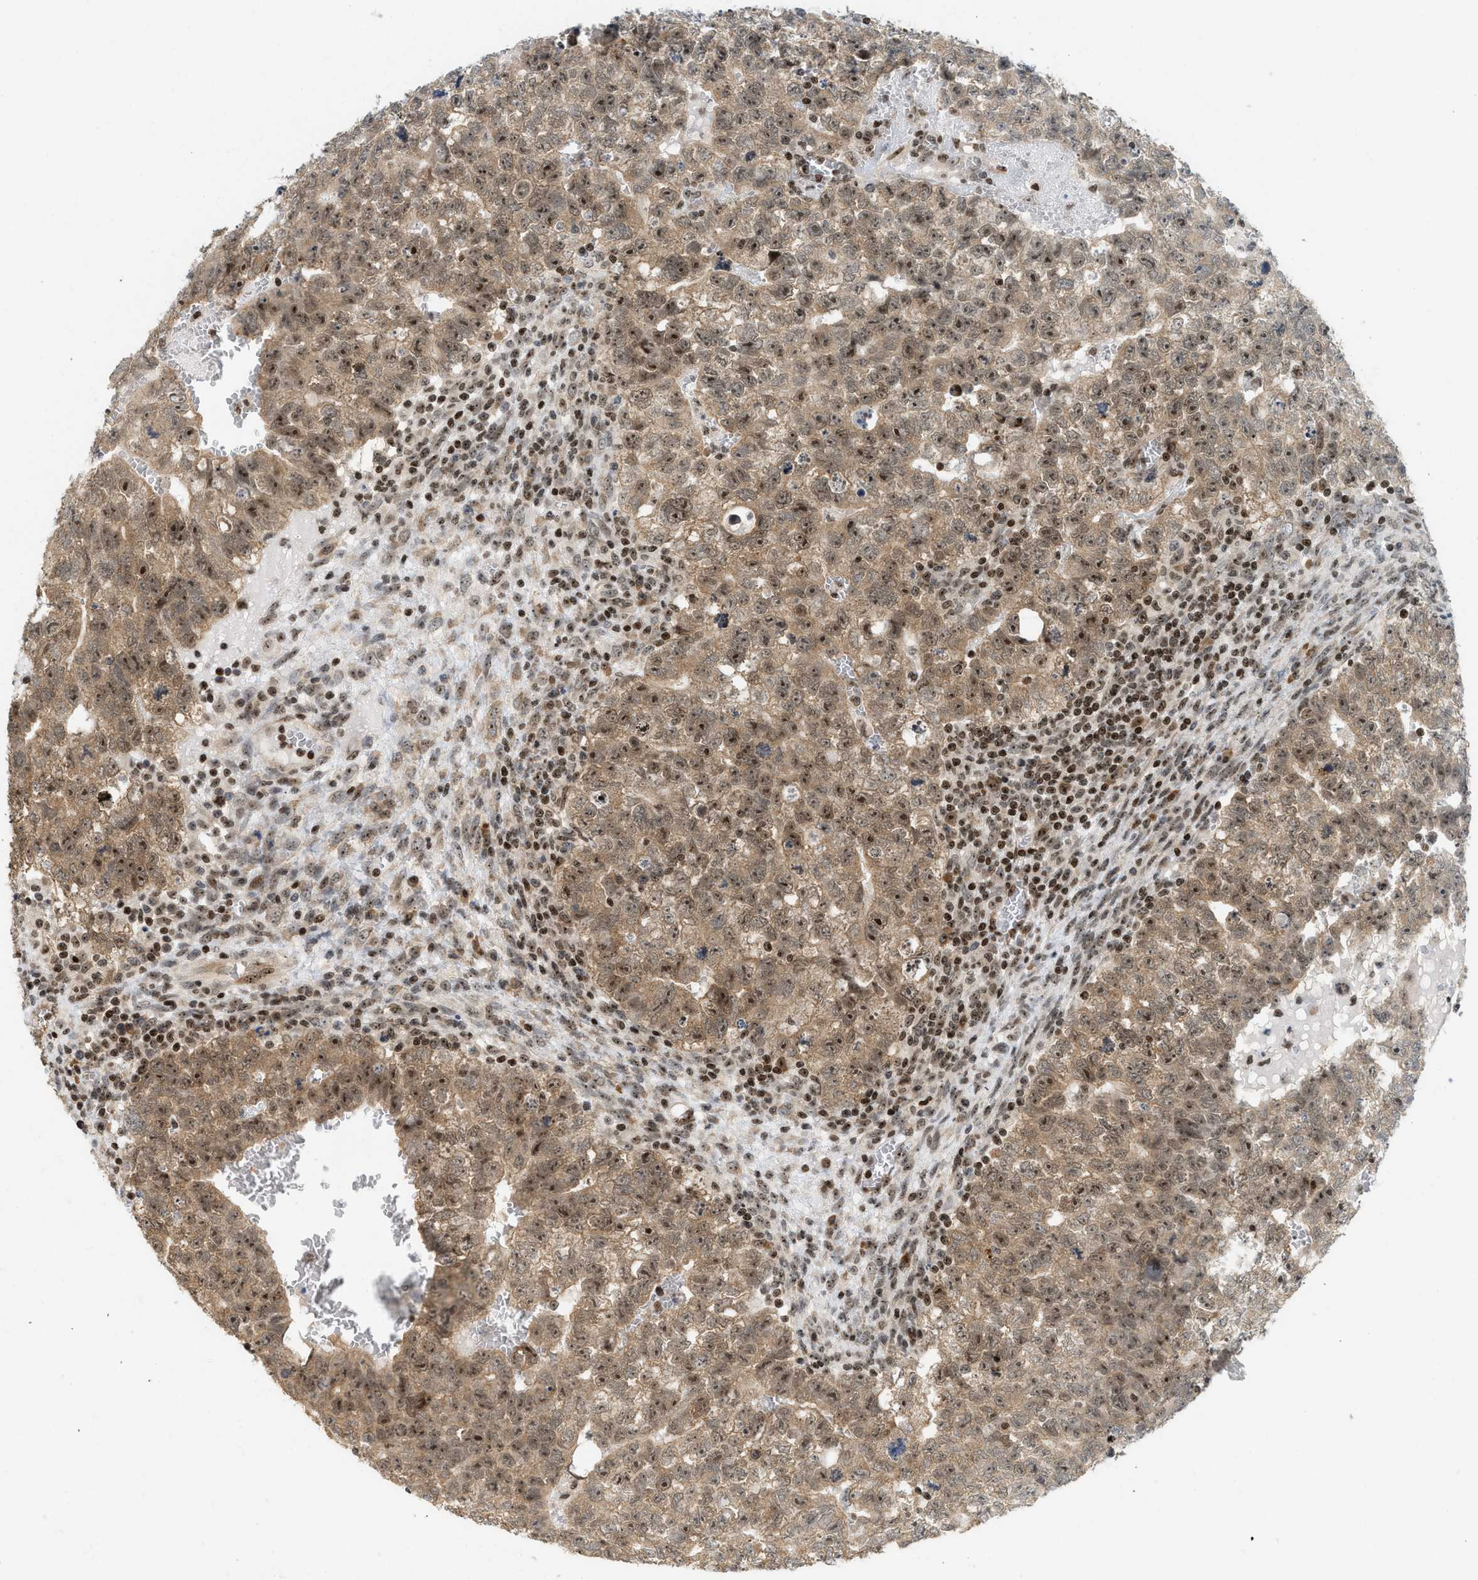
{"staining": {"intensity": "moderate", "quantity": ">75%", "location": "cytoplasmic/membranous,nuclear"}, "tissue": "testis cancer", "cell_type": "Tumor cells", "image_type": "cancer", "snomed": [{"axis": "morphology", "description": "Seminoma, NOS"}, {"axis": "morphology", "description": "Carcinoma, Embryonal, NOS"}, {"axis": "topography", "description": "Testis"}], "caption": "Immunohistochemical staining of human testis cancer (seminoma) exhibits moderate cytoplasmic/membranous and nuclear protein expression in about >75% of tumor cells. The staining was performed using DAB to visualize the protein expression in brown, while the nuclei were stained in blue with hematoxylin (Magnification: 20x).", "gene": "ZNF22", "patient": {"sex": "male", "age": 38}}